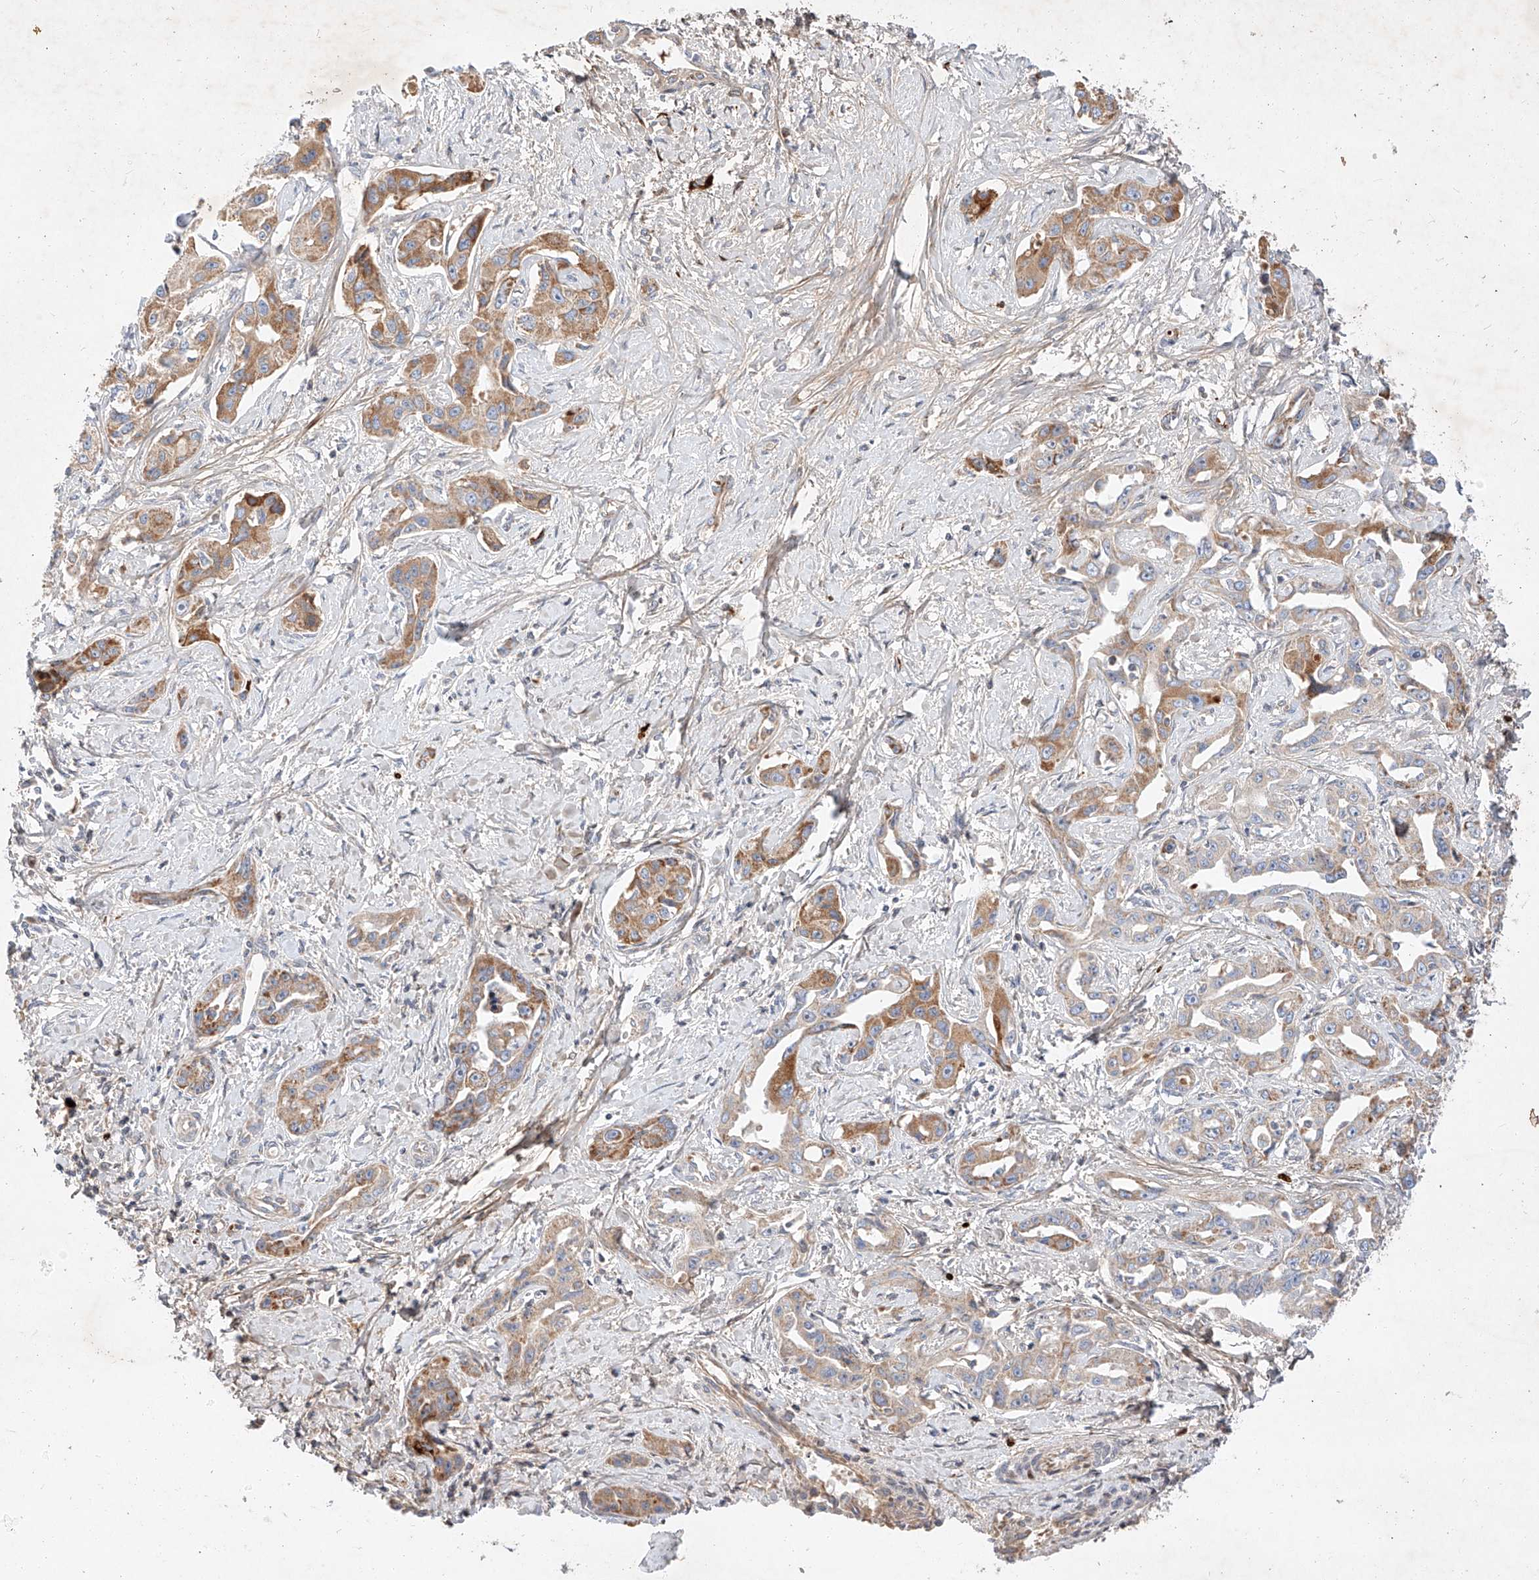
{"staining": {"intensity": "moderate", "quantity": "25%-75%", "location": "cytoplasmic/membranous"}, "tissue": "liver cancer", "cell_type": "Tumor cells", "image_type": "cancer", "snomed": [{"axis": "morphology", "description": "Cholangiocarcinoma"}, {"axis": "topography", "description": "Liver"}], "caption": "Immunohistochemistry photomicrograph of liver cancer stained for a protein (brown), which exhibits medium levels of moderate cytoplasmic/membranous staining in approximately 25%-75% of tumor cells.", "gene": "OSGEPL1", "patient": {"sex": "male", "age": 59}}